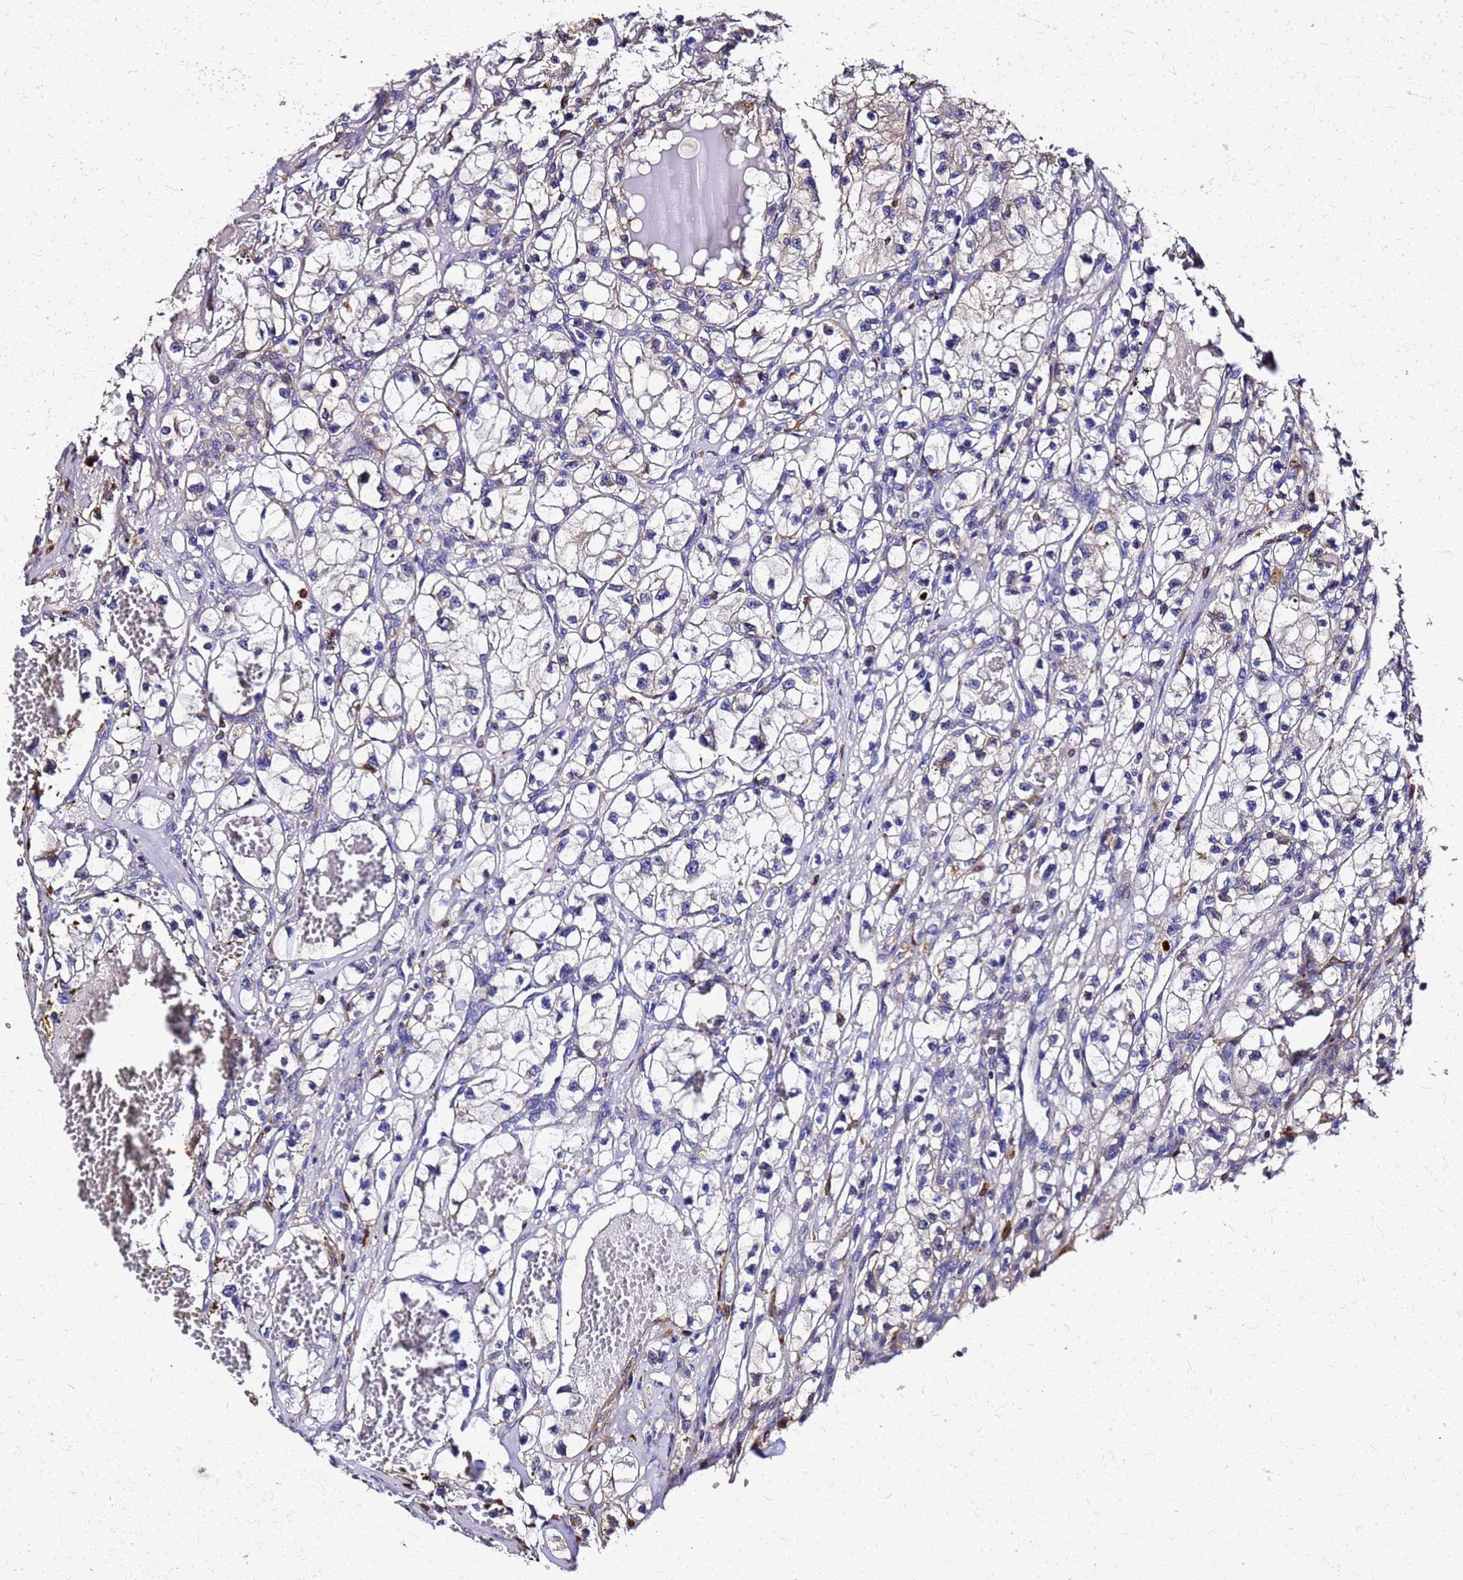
{"staining": {"intensity": "moderate", "quantity": "25%-75%", "location": "cytoplasmic/membranous"}, "tissue": "renal cancer", "cell_type": "Tumor cells", "image_type": "cancer", "snomed": [{"axis": "morphology", "description": "Adenocarcinoma, NOS"}, {"axis": "topography", "description": "Kidney"}], "caption": "Adenocarcinoma (renal) stained with DAB immunohistochemistry (IHC) demonstrates medium levels of moderate cytoplasmic/membranous staining in approximately 25%-75% of tumor cells. (Stains: DAB in brown, nuclei in blue, Microscopy: brightfield microscopy at high magnification).", "gene": "S100A11", "patient": {"sex": "female", "age": 57}}